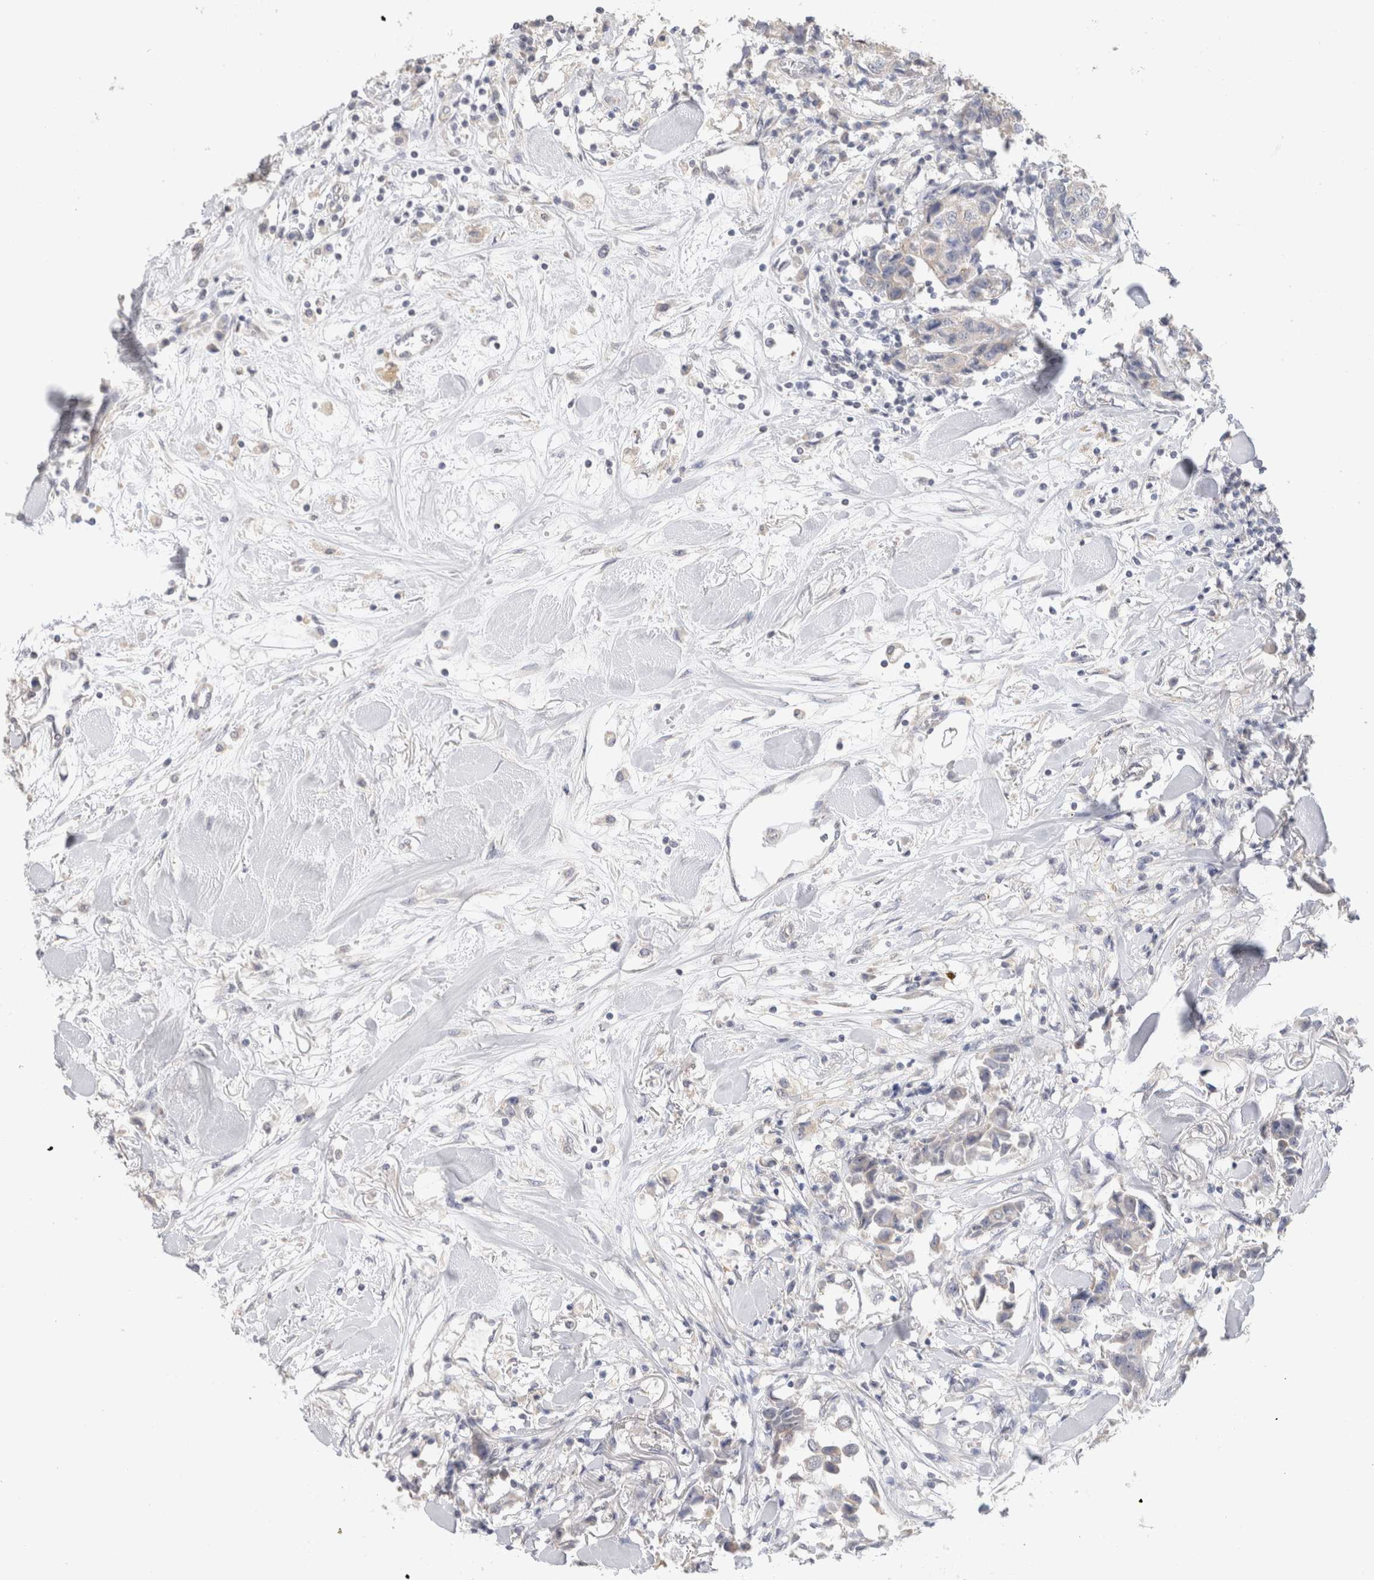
{"staining": {"intensity": "negative", "quantity": "none", "location": "none"}, "tissue": "breast cancer", "cell_type": "Tumor cells", "image_type": "cancer", "snomed": [{"axis": "morphology", "description": "Duct carcinoma"}, {"axis": "topography", "description": "Breast"}], "caption": "This image is of invasive ductal carcinoma (breast) stained with immunohistochemistry to label a protein in brown with the nuclei are counter-stained blue. There is no positivity in tumor cells.", "gene": "DMD", "patient": {"sex": "female", "age": 80}}